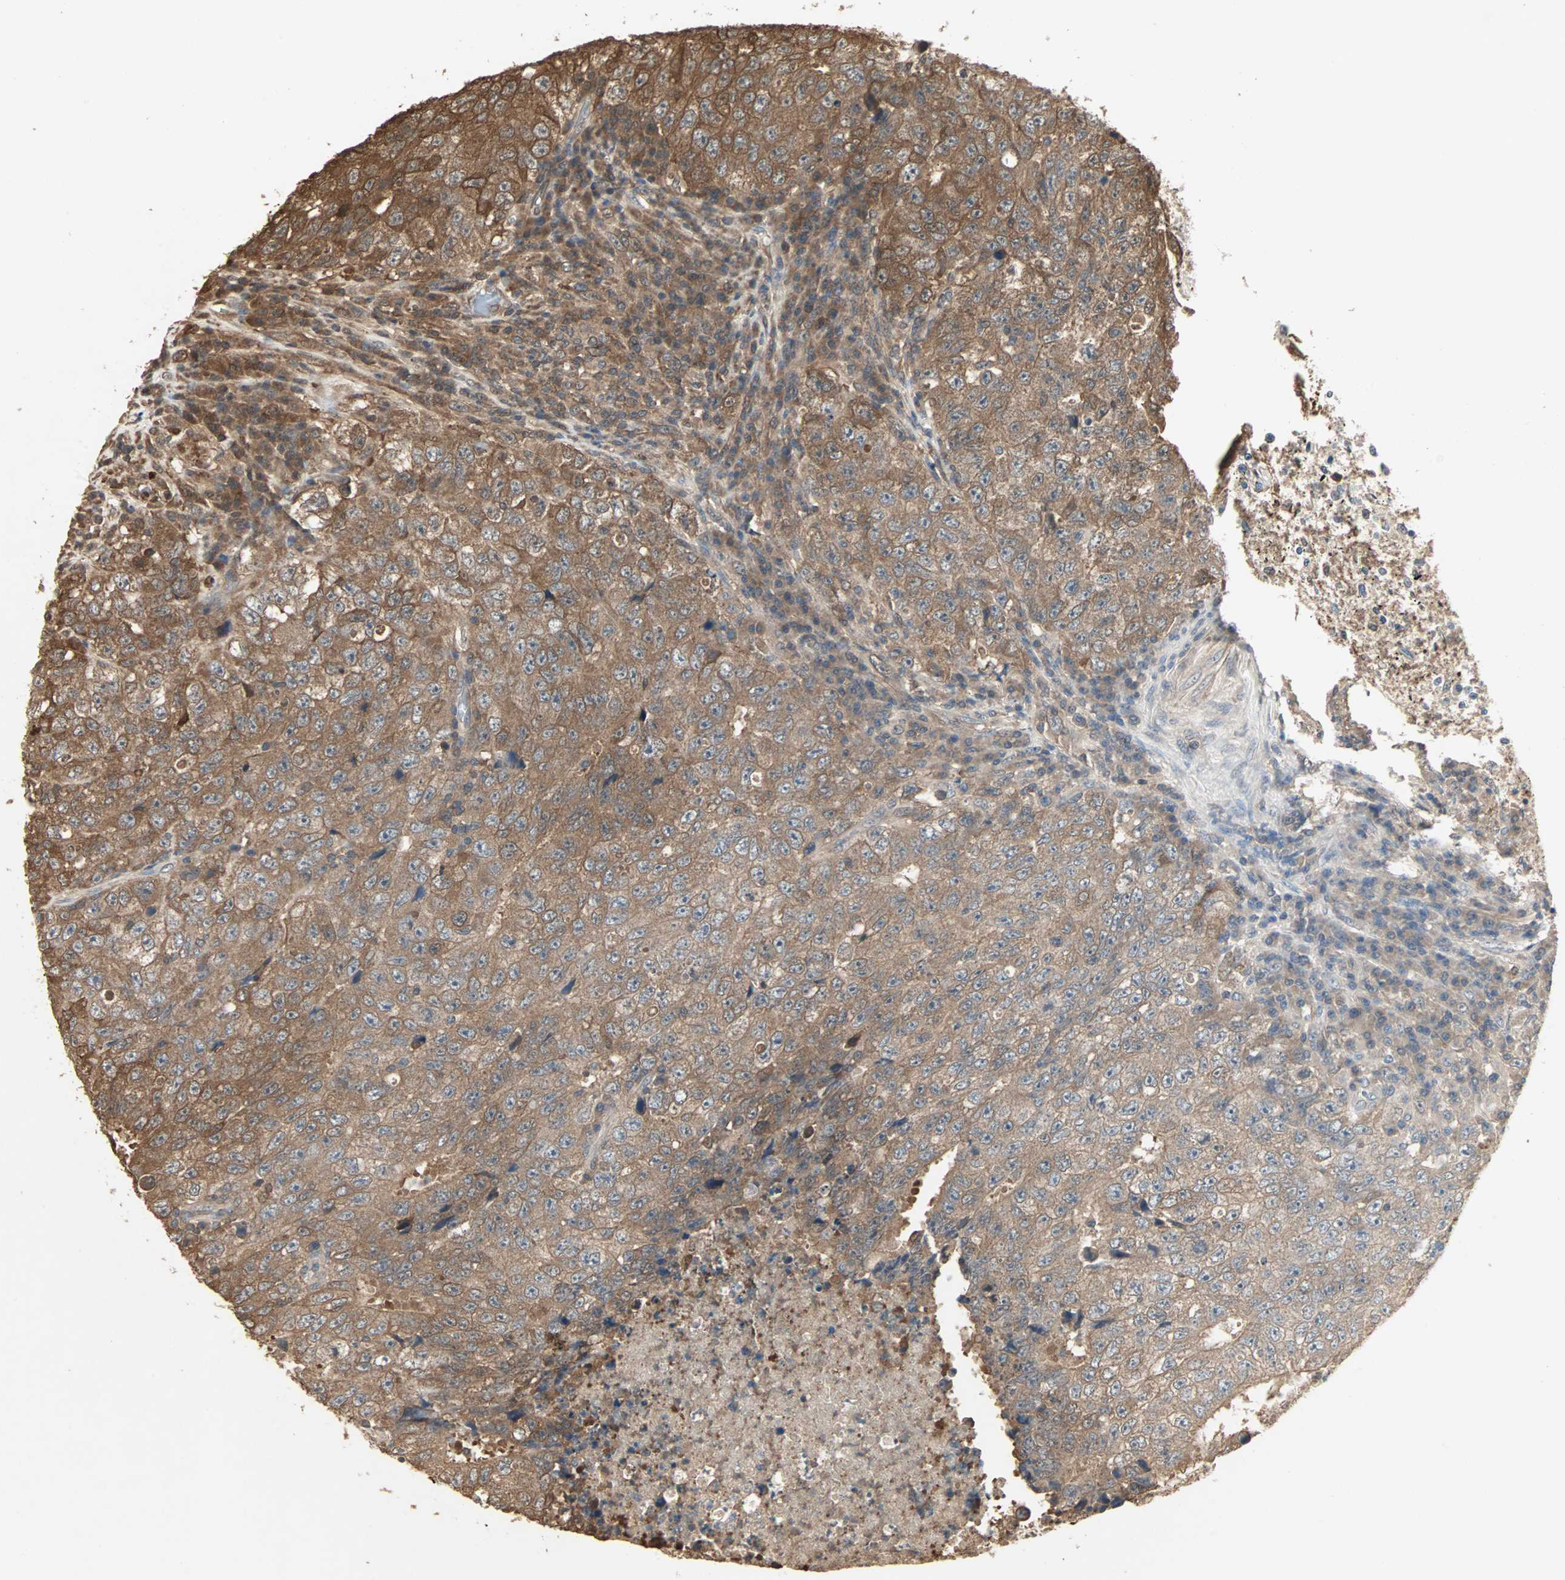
{"staining": {"intensity": "moderate", "quantity": ">75%", "location": "cytoplasmic/membranous"}, "tissue": "testis cancer", "cell_type": "Tumor cells", "image_type": "cancer", "snomed": [{"axis": "morphology", "description": "Necrosis, NOS"}, {"axis": "morphology", "description": "Carcinoma, Embryonal, NOS"}, {"axis": "topography", "description": "Testis"}], "caption": "Human testis embryonal carcinoma stained with a protein marker exhibits moderate staining in tumor cells.", "gene": "DRG2", "patient": {"sex": "male", "age": 19}}